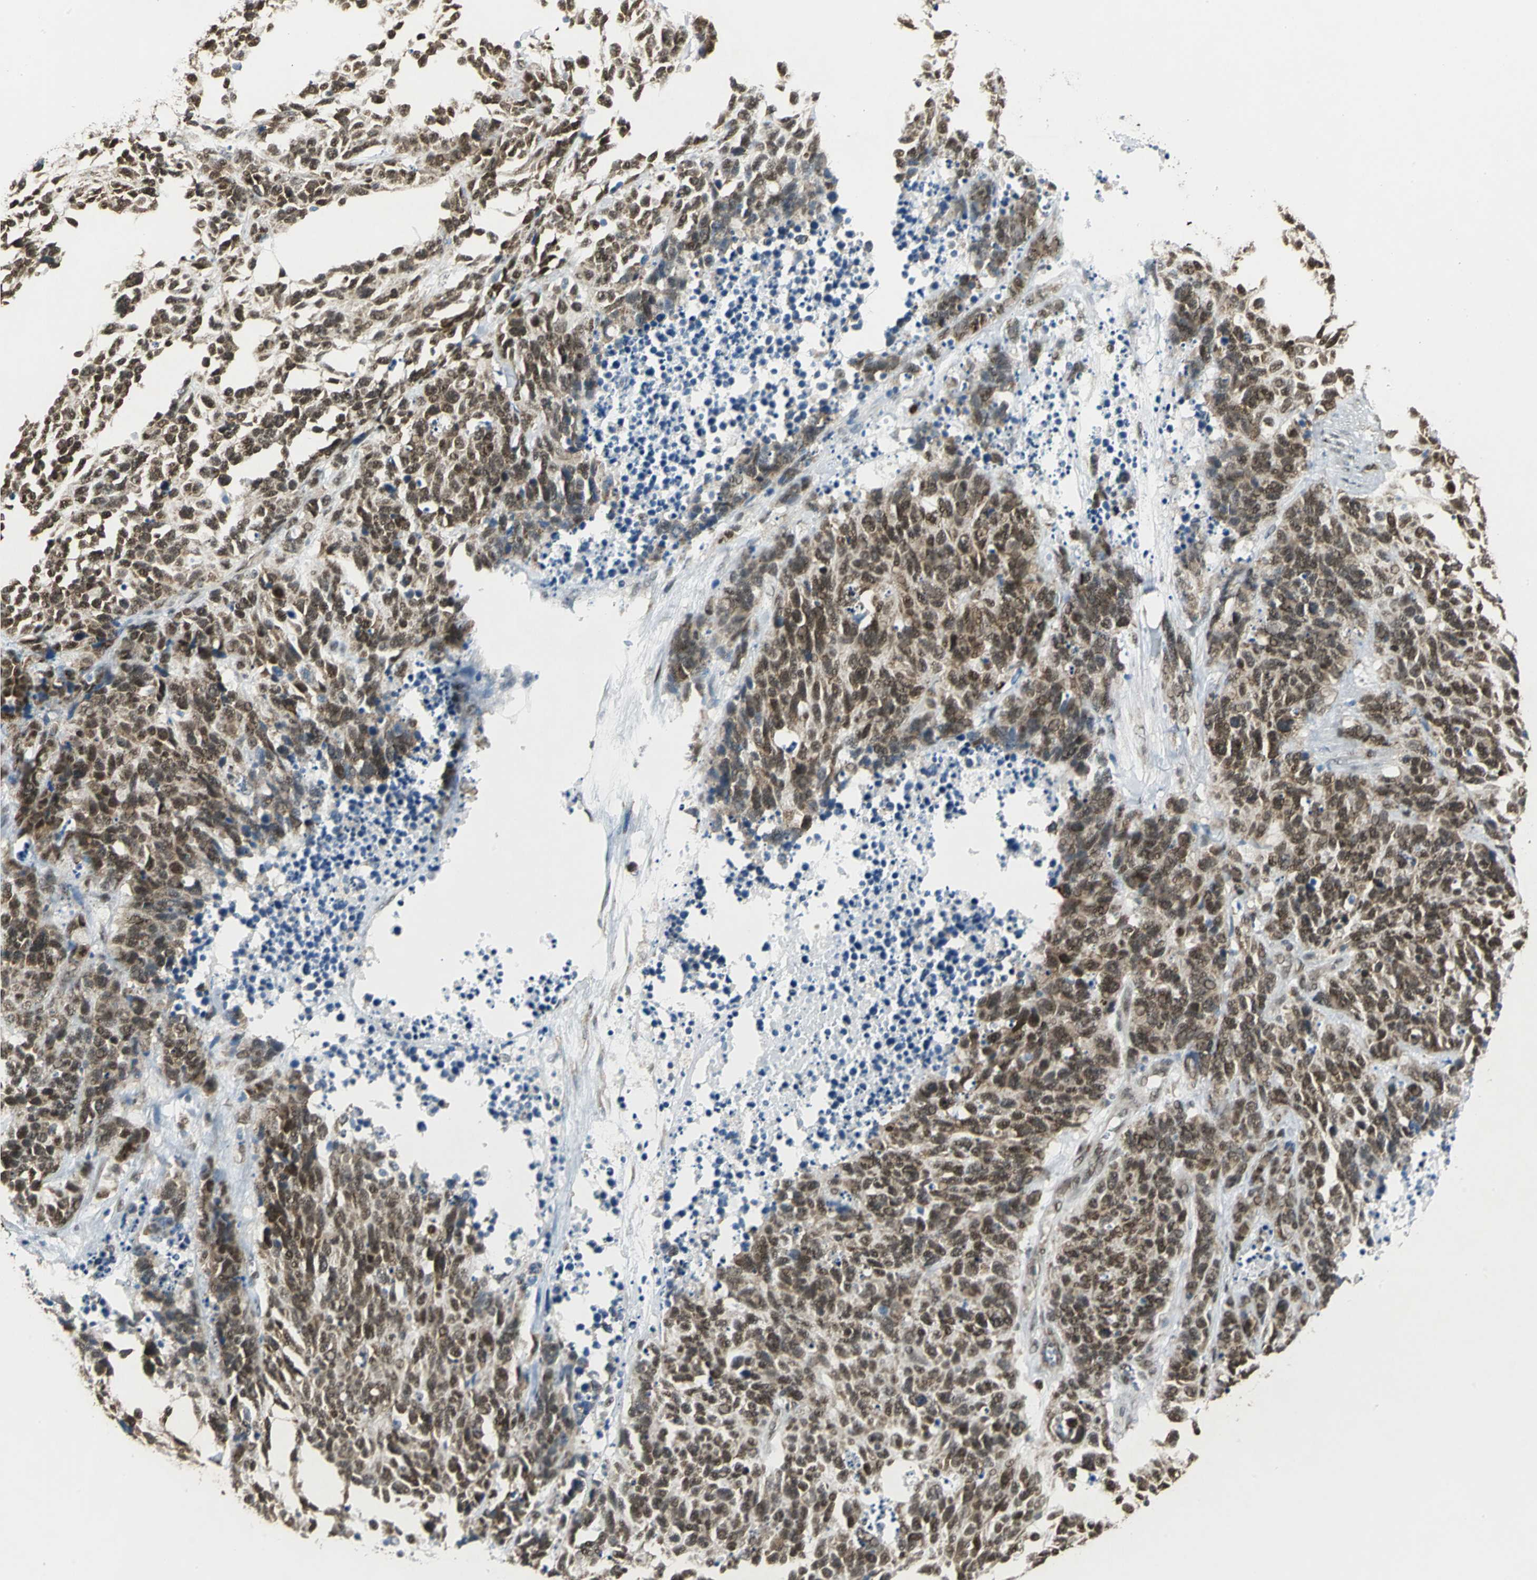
{"staining": {"intensity": "moderate", "quantity": ">75%", "location": "cytoplasmic/membranous,nuclear"}, "tissue": "lung cancer", "cell_type": "Tumor cells", "image_type": "cancer", "snomed": [{"axis": "morphology", "description": "Neoplasm, malignant, NOS"}, {"axis": "topography", "description": "Lung"}], "caption": "A histopathology image of human lung cancer (neoplasm (malignant)) stained for a protein exhibits moderate cytoplasmic/membranous and nuclear brown staining in tumor cells.", "gene": "DDX5", "patient": {"sex": "female", "age": 58}}